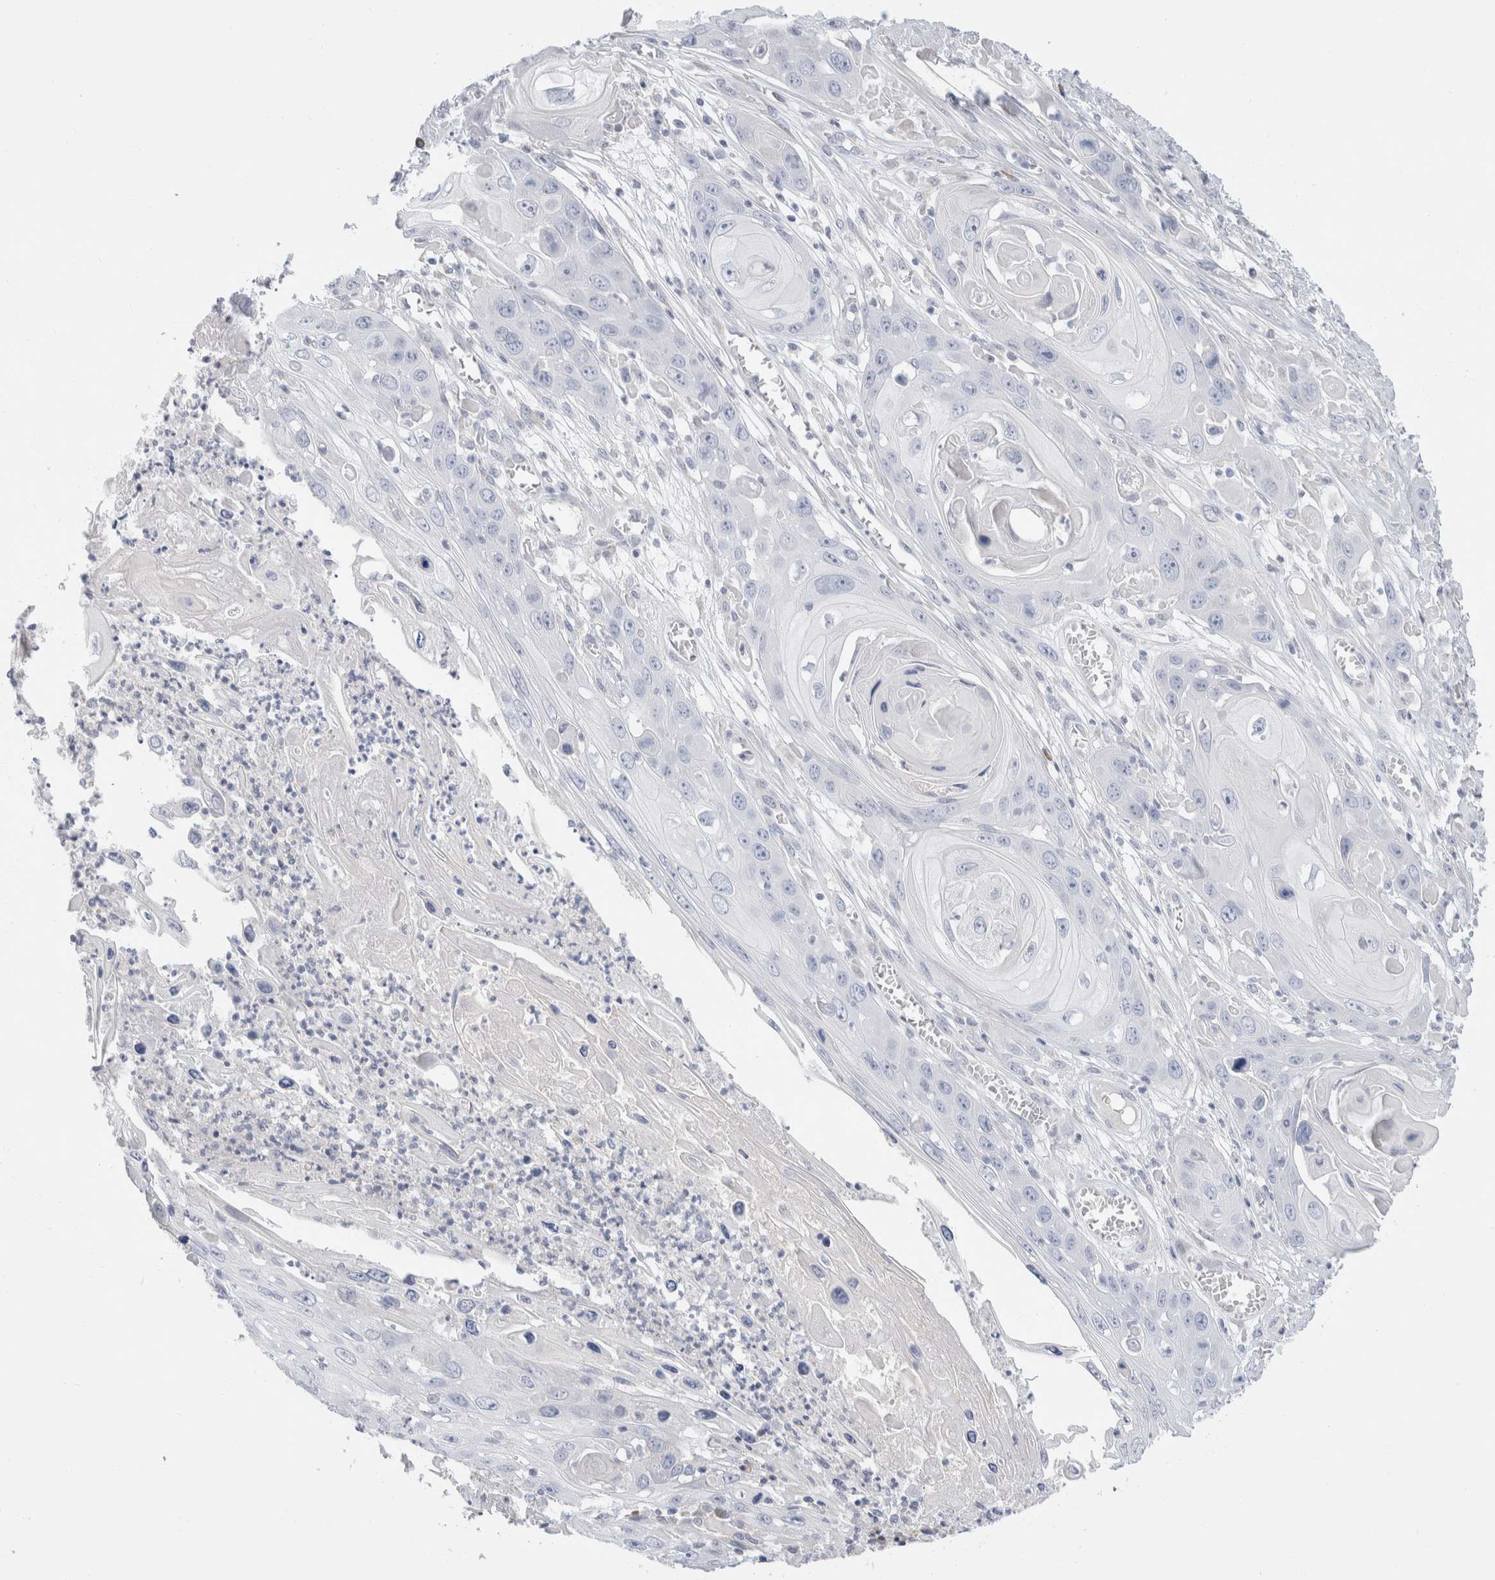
{"staining": {"intensity": "negative", "quantity": "none", "location": "none"}, "tissue": "skin cancer", "cell_type": "Tumor cells", "image_type": "cancer", "snomed": [{"axis": "morphology", "description": "Squamous cell carcinoma, NOS"}, {"axis": "topography", "description": "Skin"}], "caption": "A histopathology image of human skin cancer (squamous cell carcinoma) is negative for staining in tumor cells.", "gene": "RUSF1", "patient": {"sex": "male", "age": 55}}